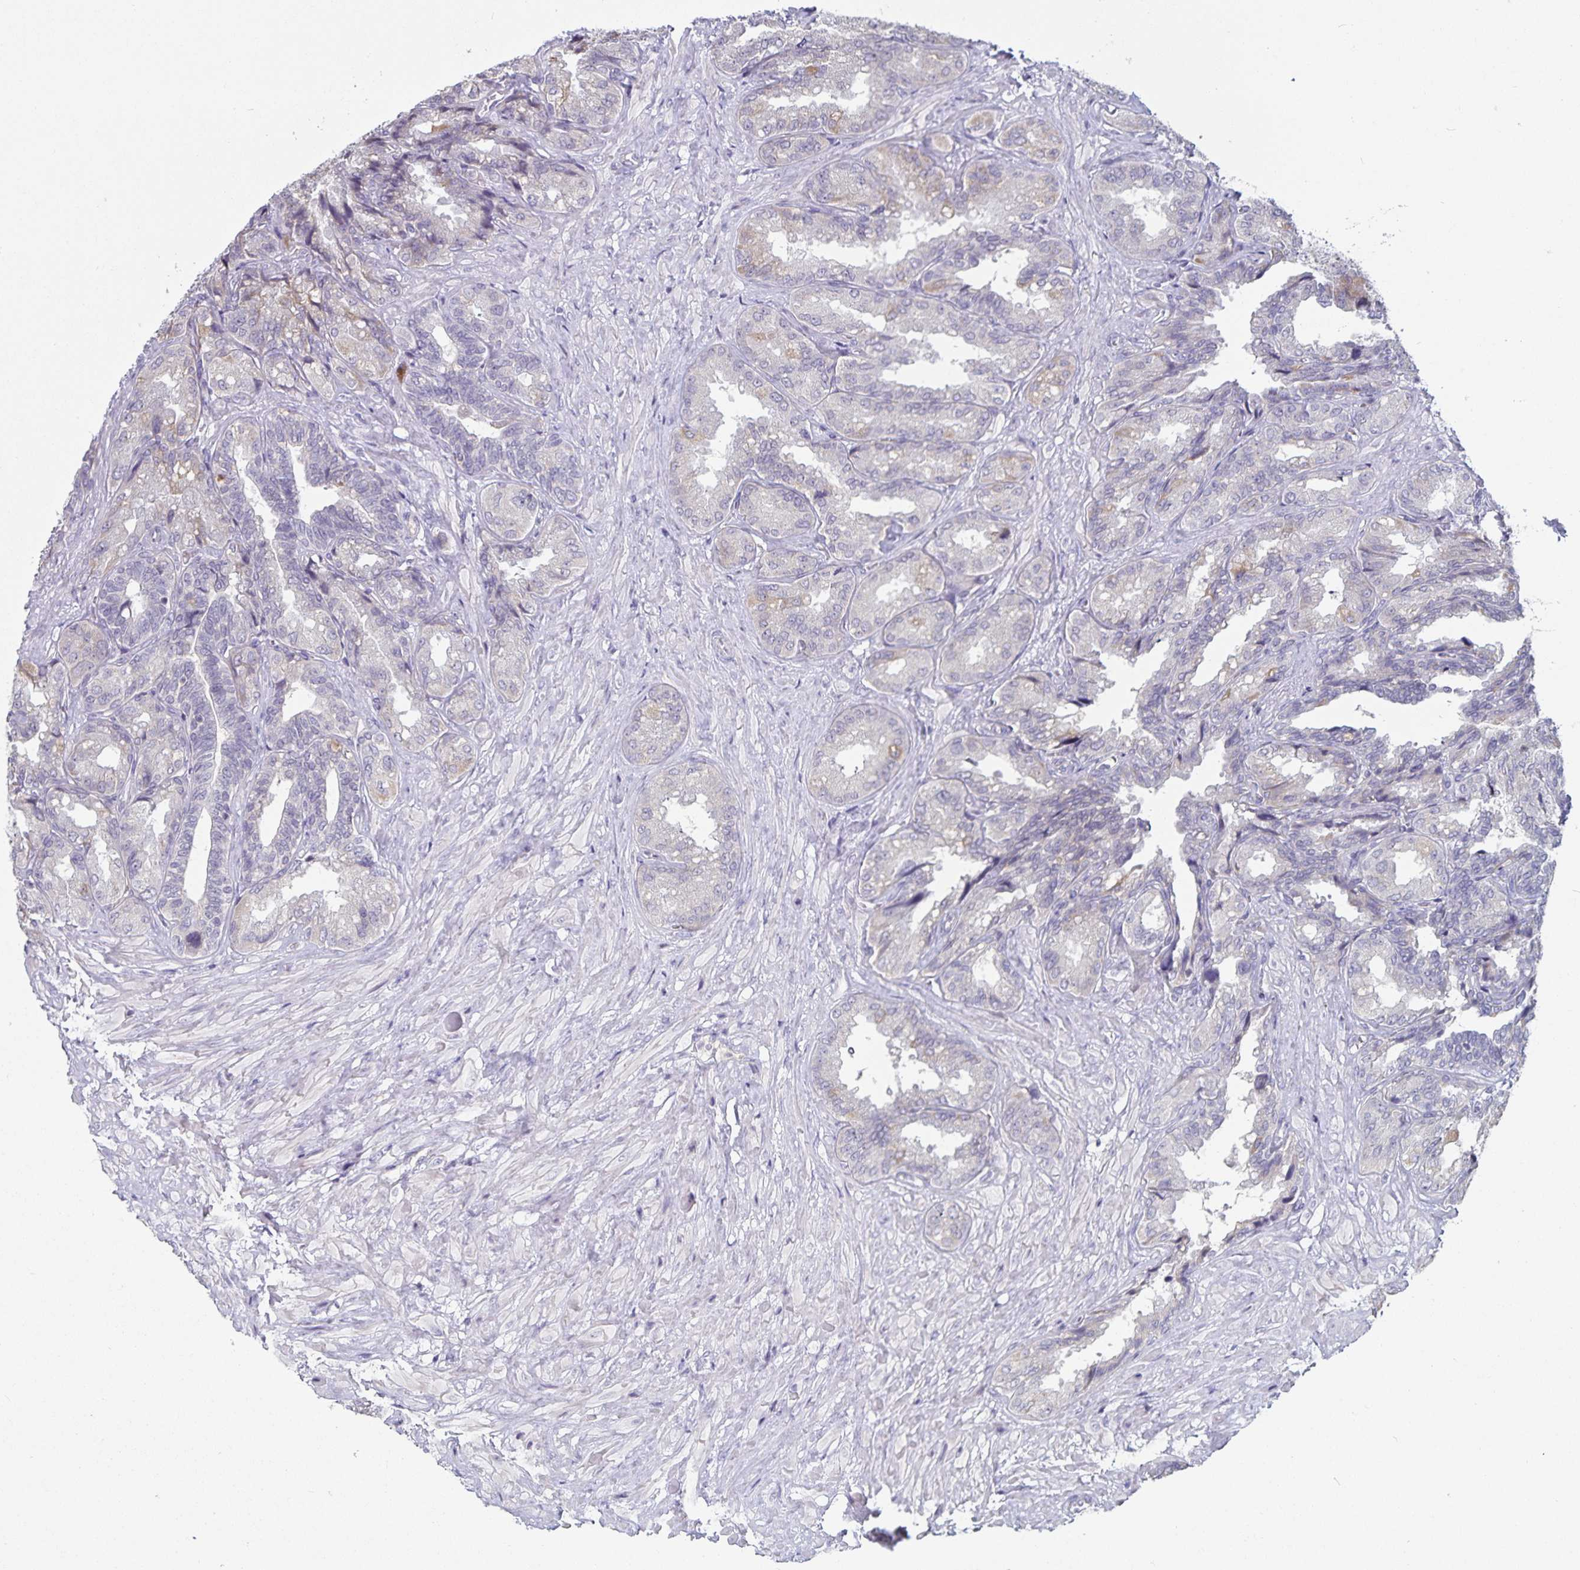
{"staining": {"intensity": "weak", "quantity": "<25%", "location": "cytoplasmic/membranous"}, "tissue": "seminal vesicle", "cell_type": "Glandular cells", "image_type": "normal", "snomed": [{"axis": "morphology", "description": "Normal tissue, NOS"}, {"axis": "topography", "description": "Seminal veicle"}], "caption": "A high-resolution histopathology image shows immunohistochemistry (IHC) staining of unremarkable seminal vesicle, which exhibits no significant expression in glandular cells. The staining is performed using DAB (3,3'-diaminobenzidine) brown chromogen with nuclei counter-stained in using hematoxylin.", "gene": "DNAH9", "patient": {"sex": "male", "age": 68}}